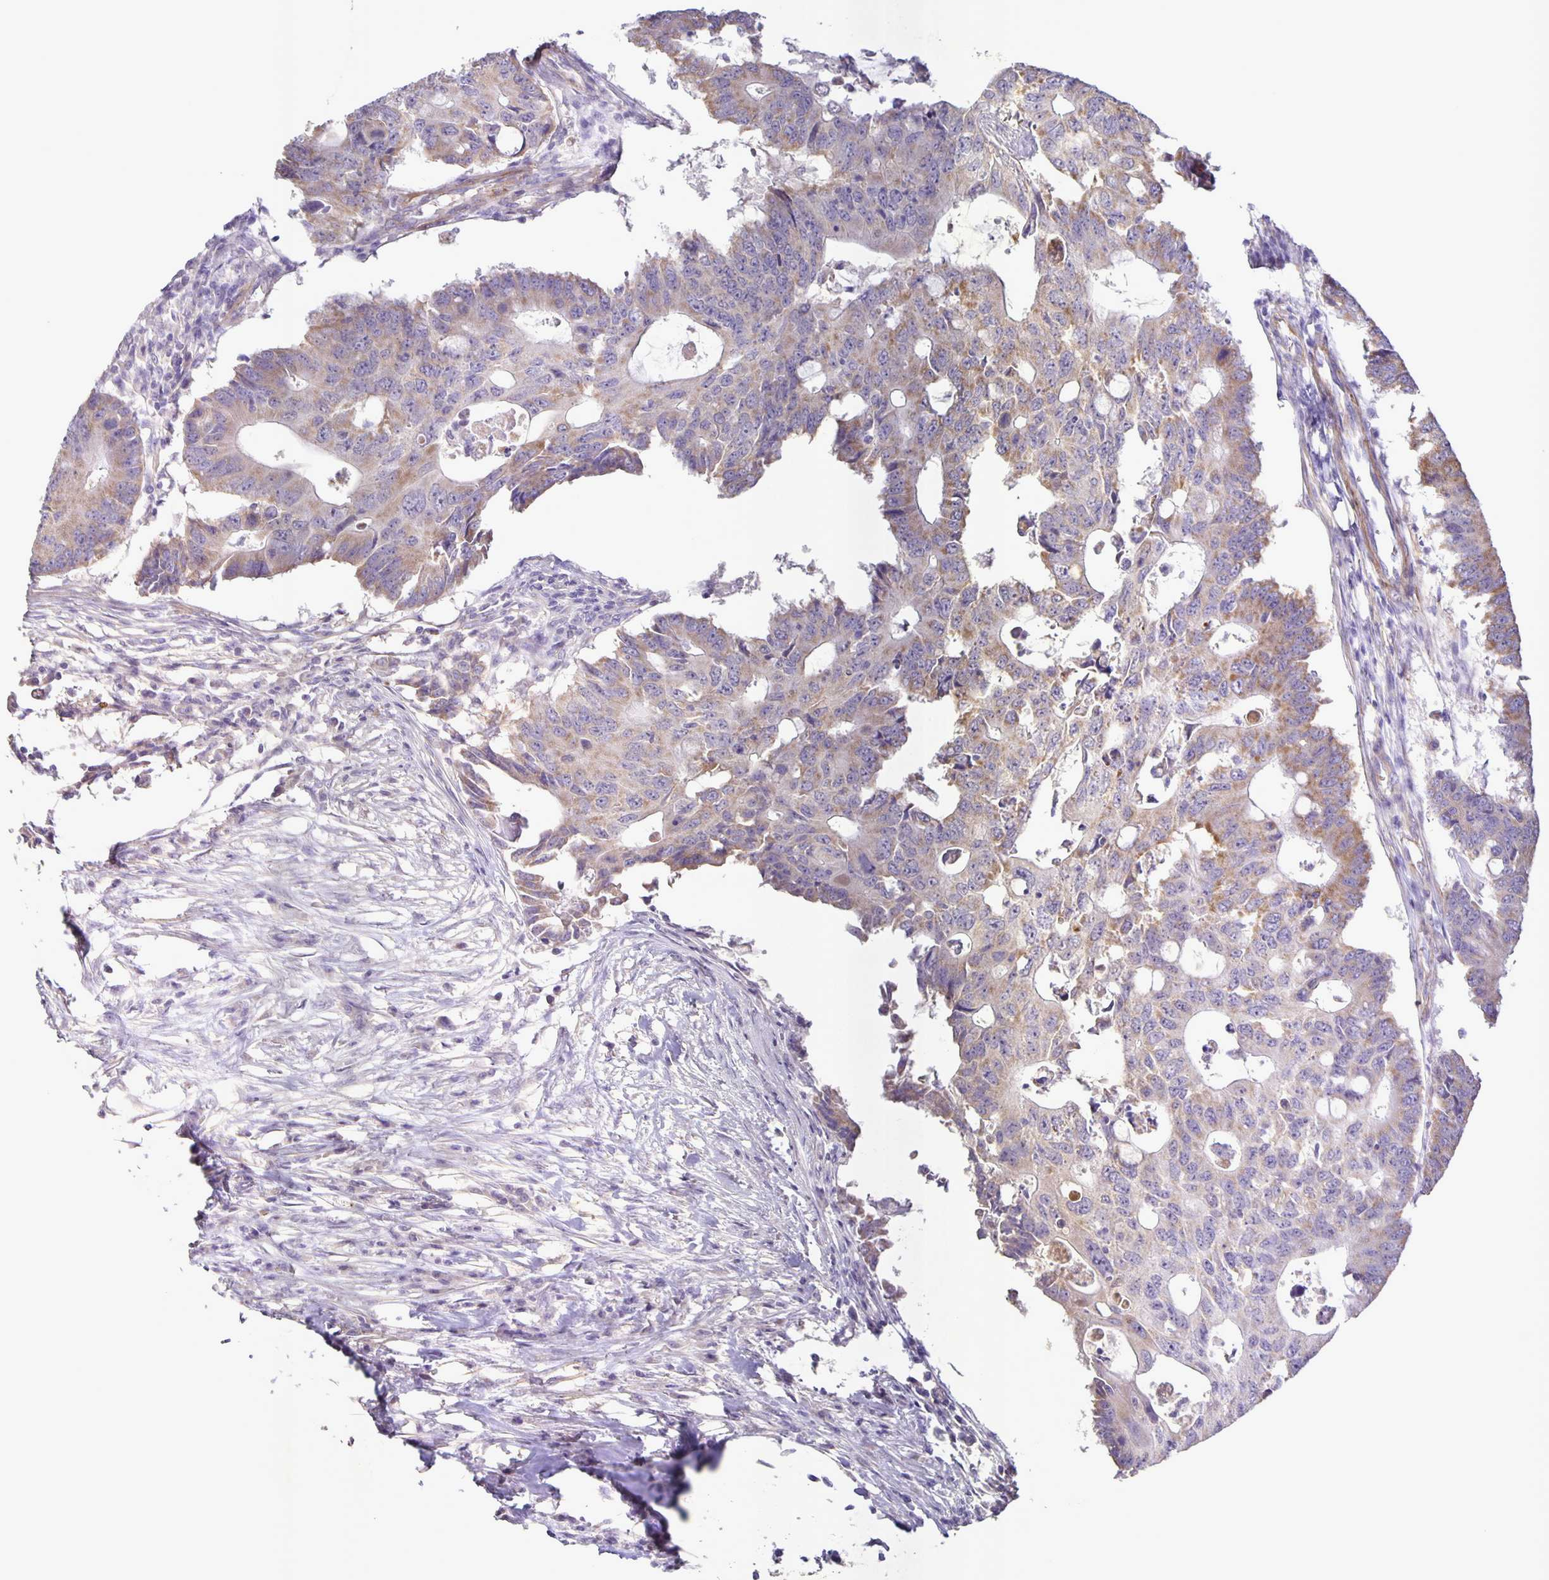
{"staining": {"intensity": "weak", "quantity": "25%-75%", "location": "cytoplasmic/membranous"}, "tissue": "colorectal cancer", "cell_type": "Tumor cells", "image_type": "cancer", "snomed": [{"axis": "morphology", "description": "Adenocarcinoma, NOS"}, {"axis": "topography", "description": "Colon"}], "caption": "IHC (DAB (3,3'-diaminobenzidine)) staining of human adenocarcinoma (colorectal) reveals weak cytoplasmic/membranous protein expression in approximately 25%-75% of tumor cells.", "gene": "SRCIN1", "patient": {"sex": "male", "age": 71}}